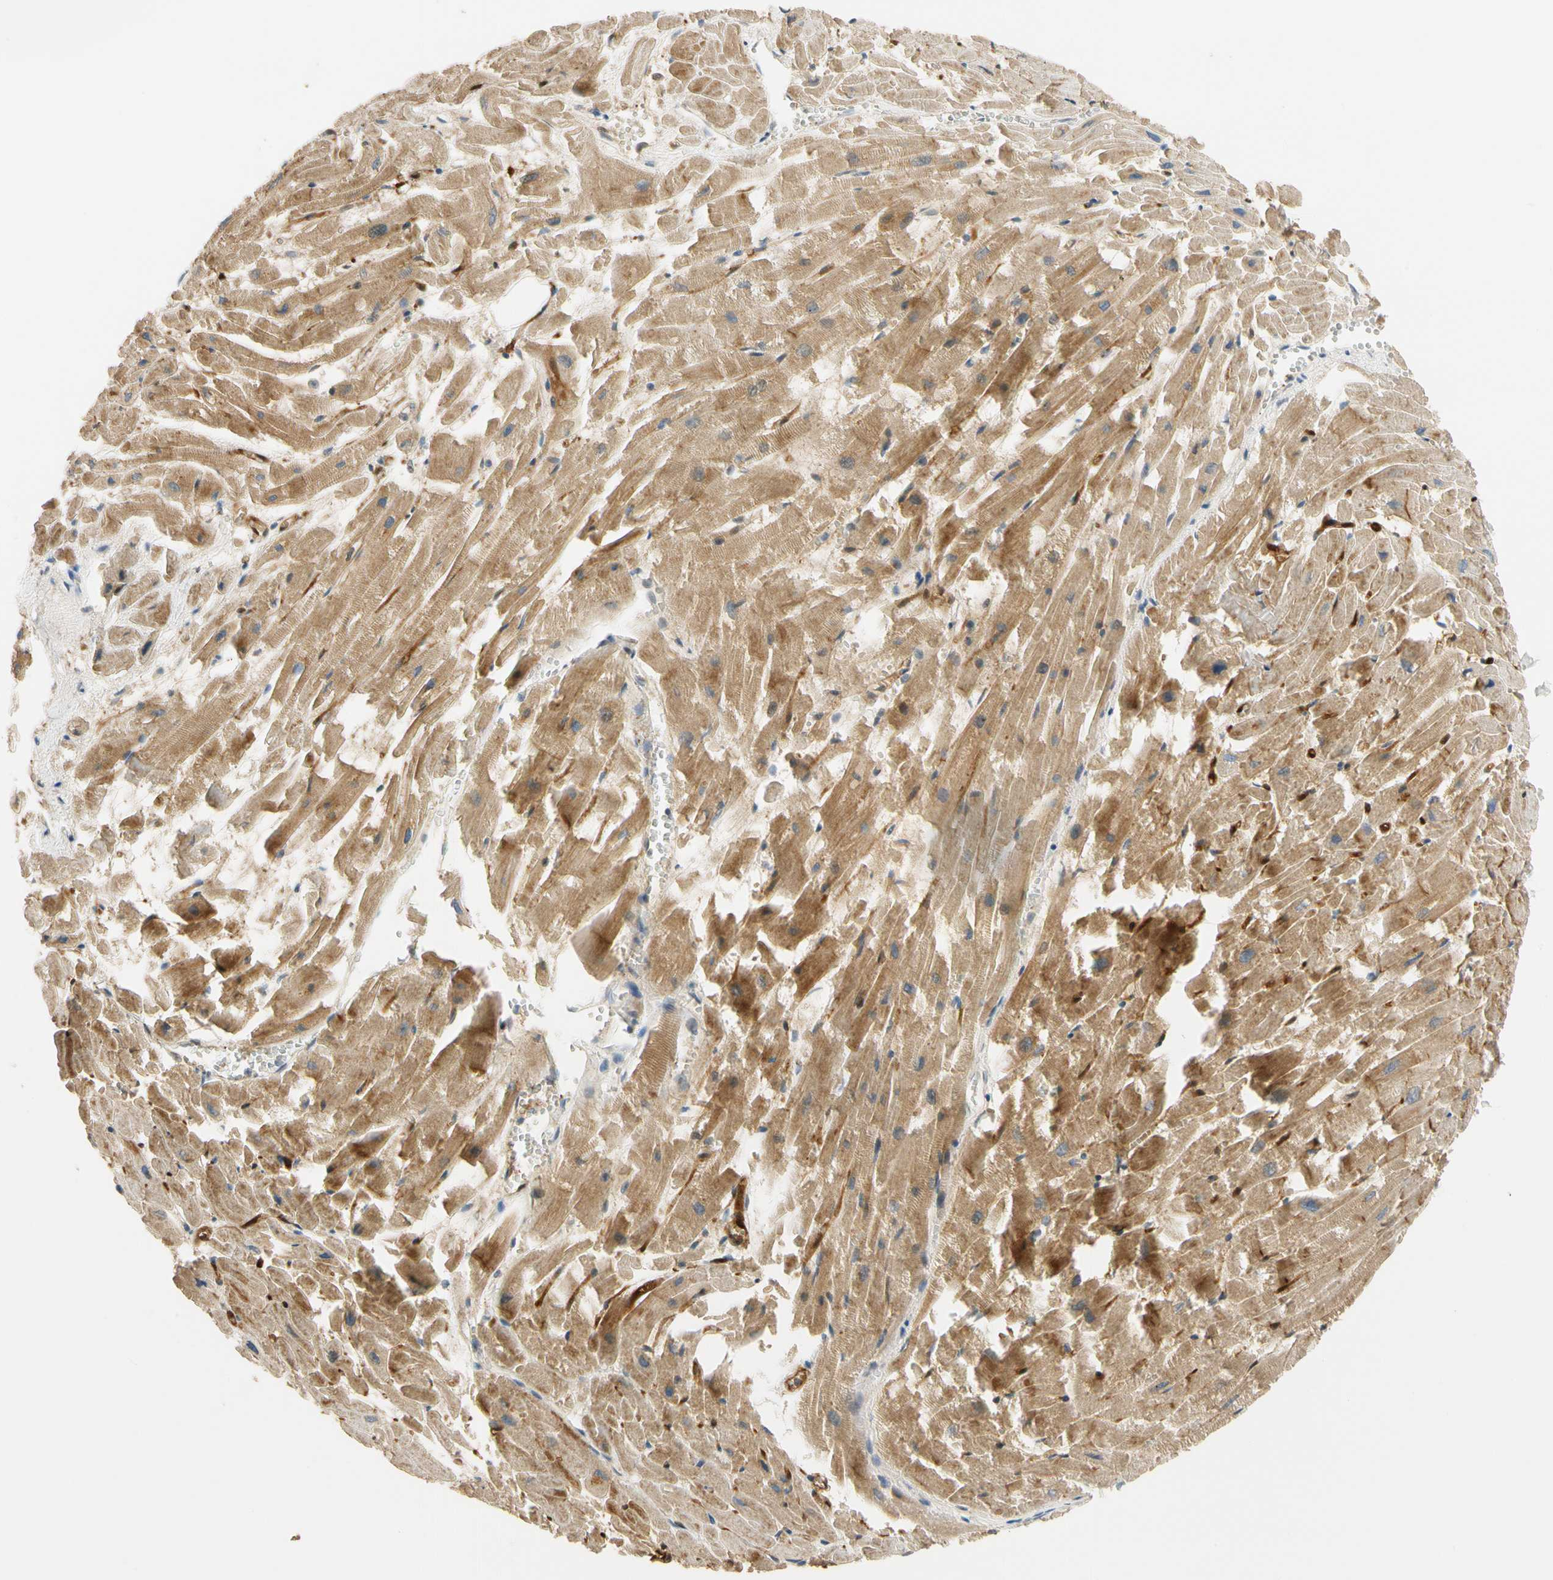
{"staining": {"intensity": "moderate", "quantity": ">75%", "location": "cytoplasmic/membranous"}, "tissue": "heart muscle", "cell_type": "Cardiomyocytes", "image_type": "normal", "snomed": [{"axis": "morphology", "description": "Normal tissue, NOS"}, {"axis": "topography", "description": "Heart"}], "caption": "This micrograph shows immunohistochemistry staining of benign heart muscle, with medium moderate cytoplasmic/membranous expression in approximately >75% of cardiomyocytes.", "gene": "PARP14", "patient": {"sex": "female", "age": 19}}